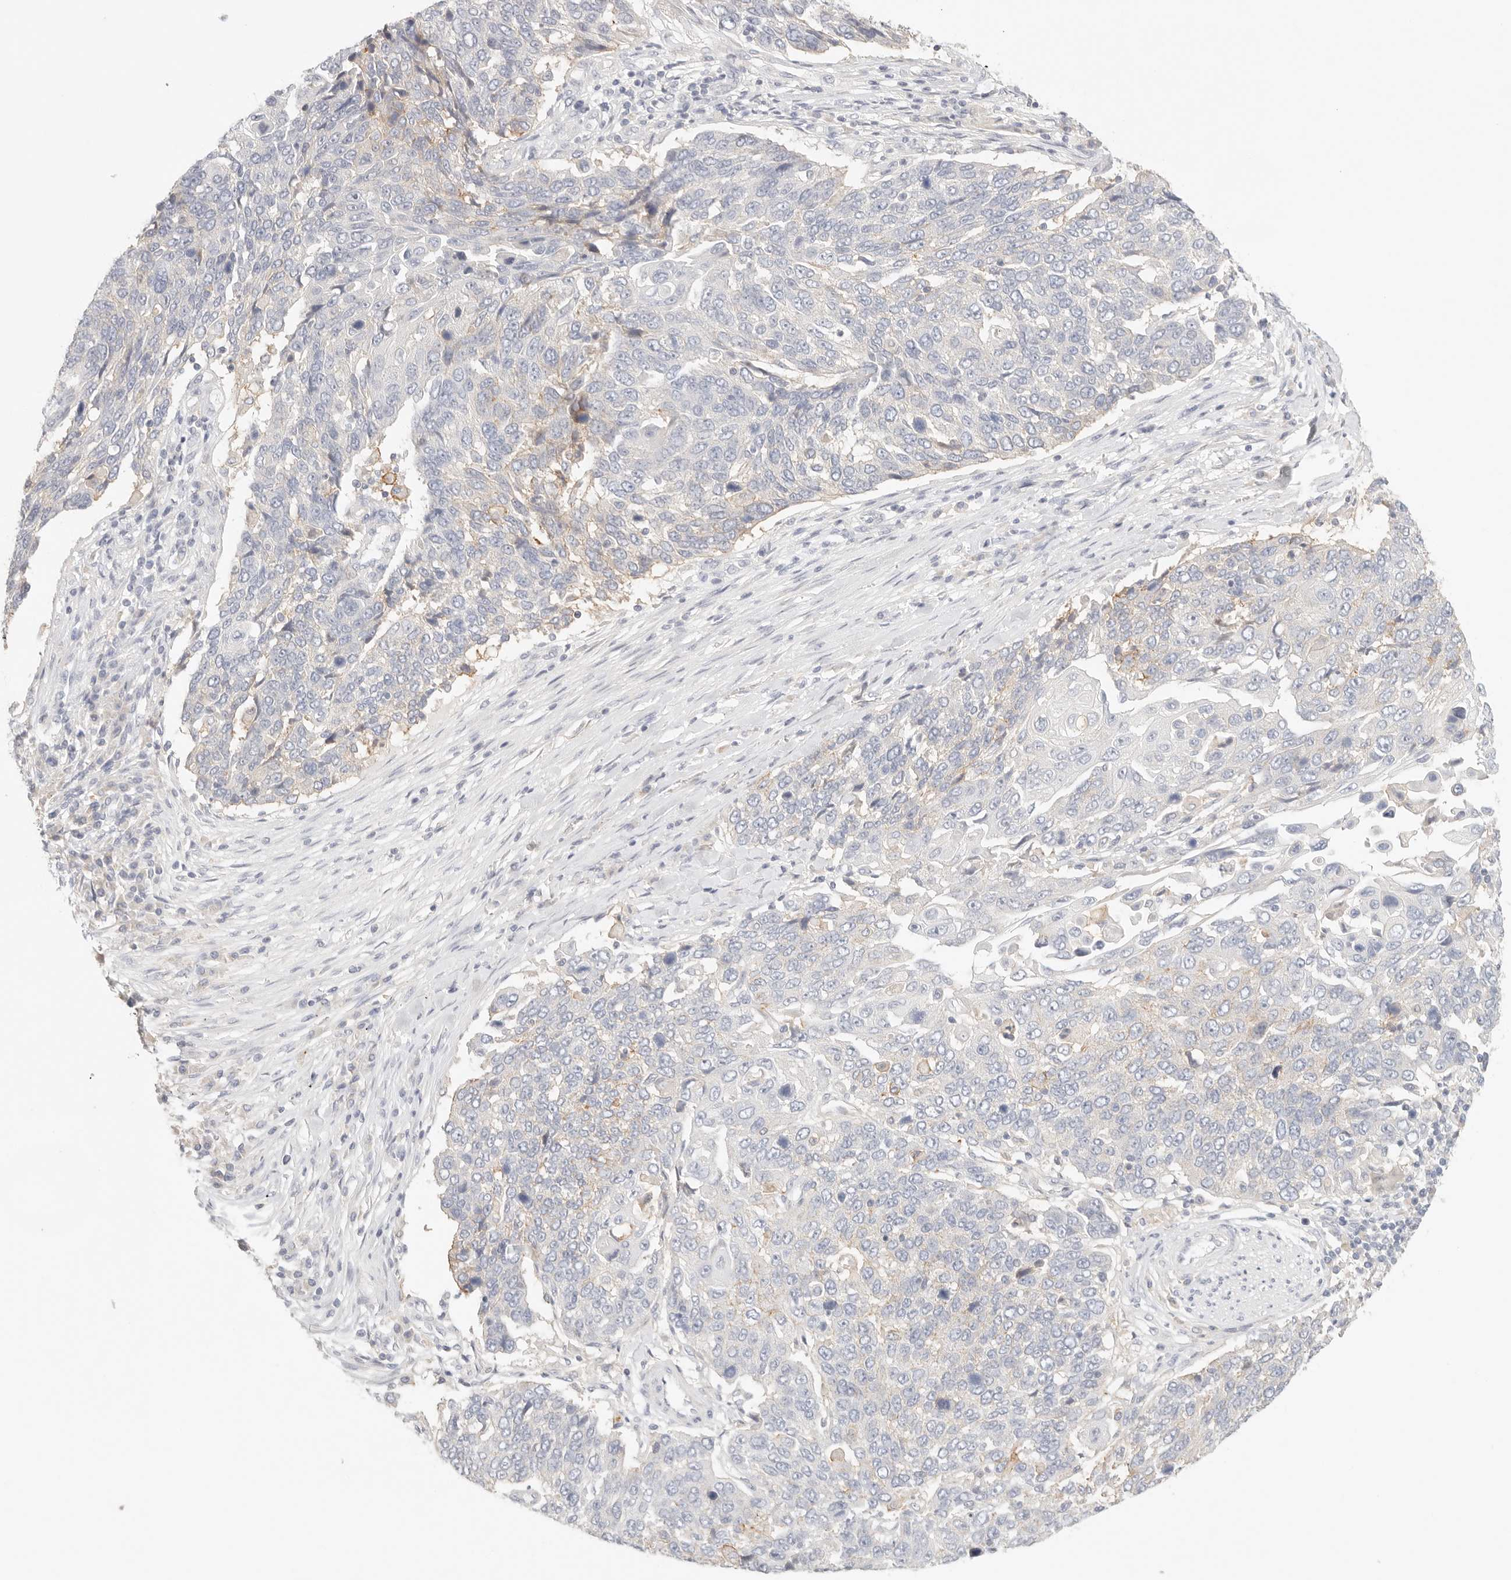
{"staining": {"intensity": "weak", "quantity": "<25%", "location": "cytoplasmic/membranous"}, "tissue": "lung cancer", "cell_type": "Tumor cells", "image_type": "cancer", "snomed": [{"axis": "morphology", "description": "Squamous cell carcinoma, NOS"}, {"axis": "topography", "description": "Lung"}], "caption": "Tumor cells are negative for brown protein staining in lung squamous cell carcinoma. Brightfield microscopy of IHC stained with DAB (3,3'-diaminobenzidine) (brown) and hematoxylin (blue), captured at high magnification.", "gene": "CEP120", "patient": {"sex": "male", "age": 66}}